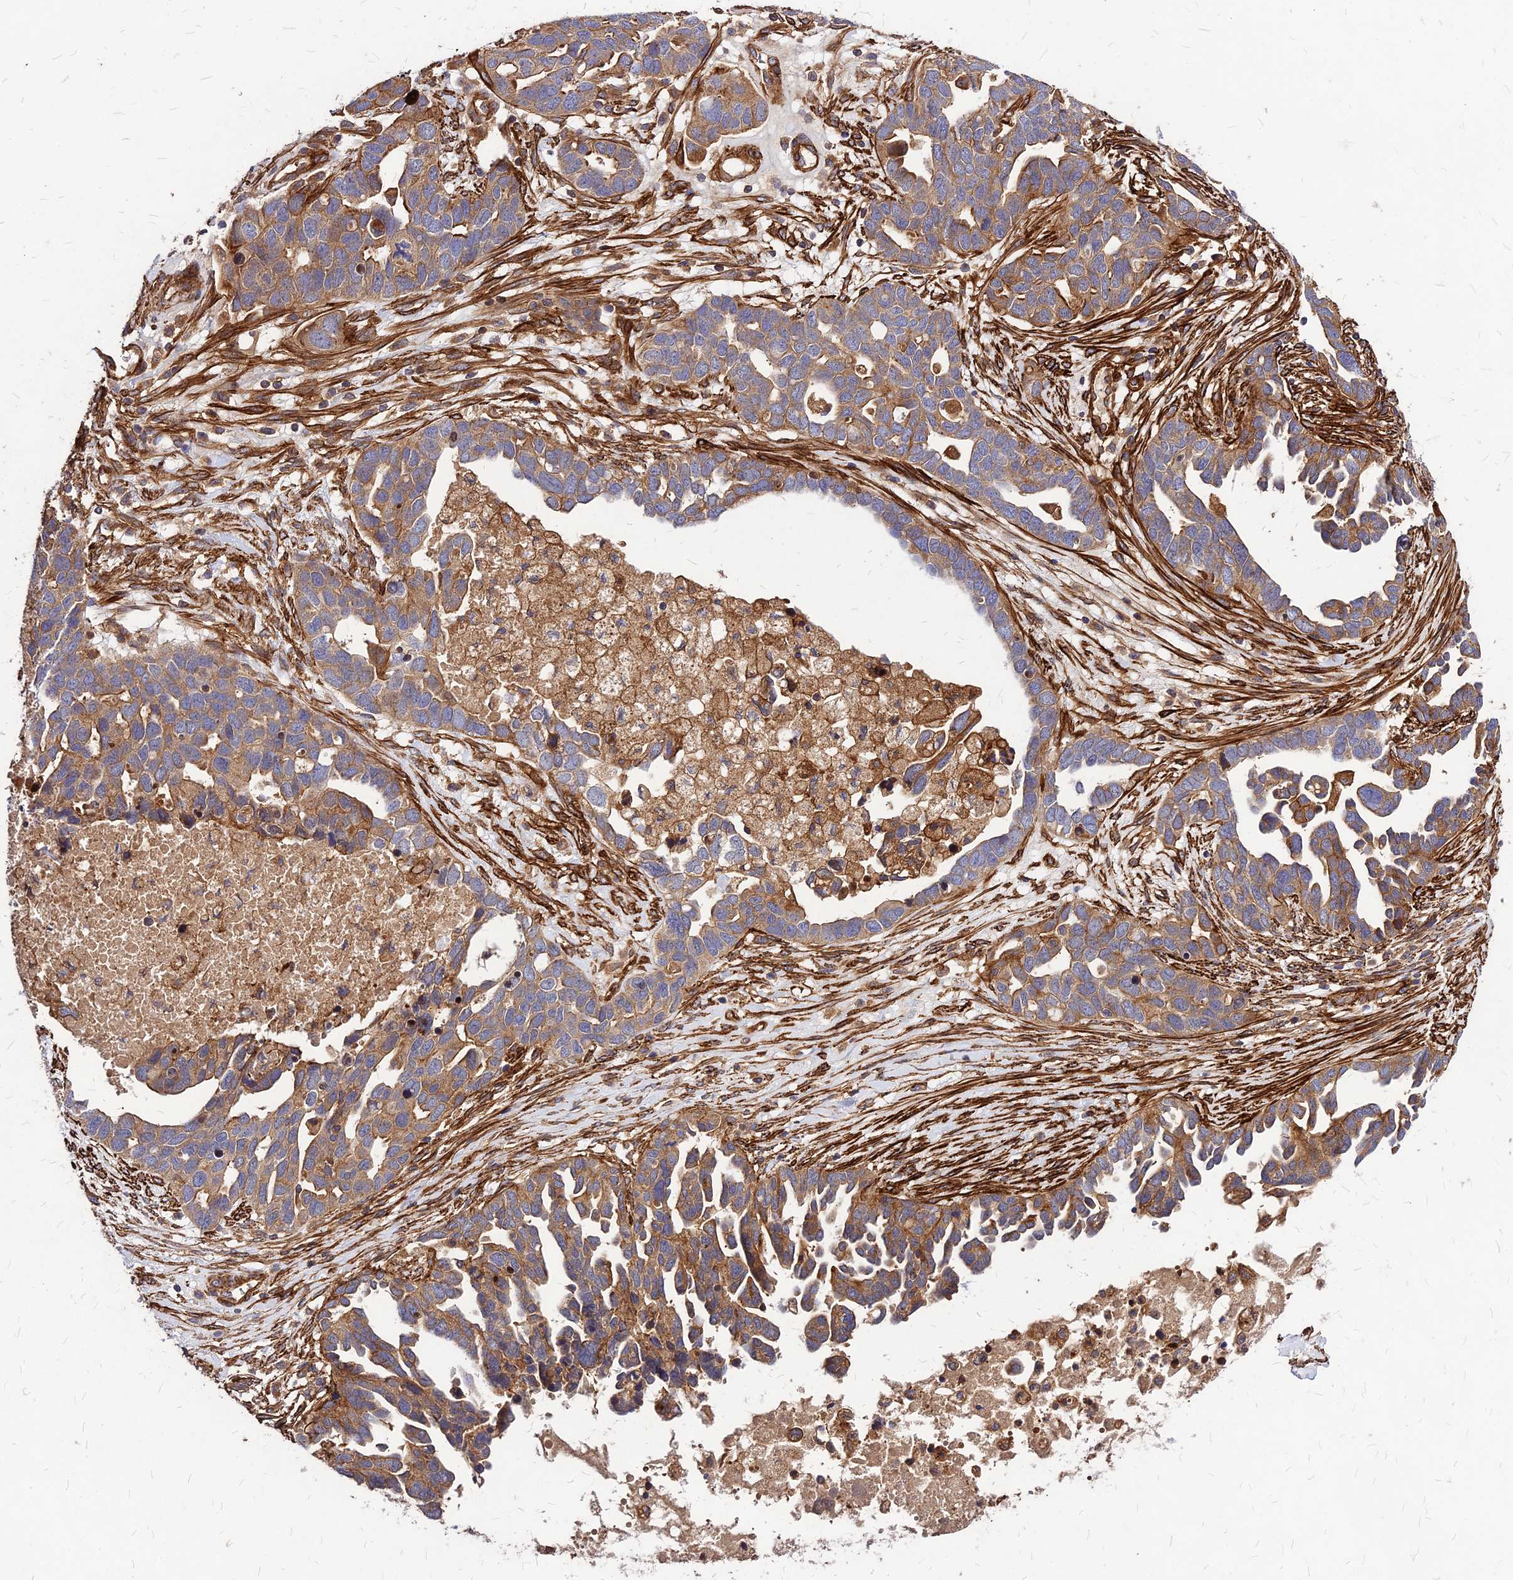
{"staining": {"intensity": "moderate", "quantity": ">75%", "location": "cytoplasmic/membranous"}, "tissue": "ovarian cancer", "cell_type": "Tumor cells", "image_type": "cancer", "snomed": [{"axis": "morphology", "description": "Cystadenocarcinoma, serous, NOS"}, {"axis": "topography", "description": "Ovary"}], "caption": "Protein analysis of ovarian cancer (serous cystadenocarcinoma) tissue shows moderate cytoplasmic/membranous staining in approximately >75% of tumor cells. (Brightfield microscopy of DAB IHC at high magnification).", "gene": "EFCC1", "patient": {"sex": "female", "age": 54}}